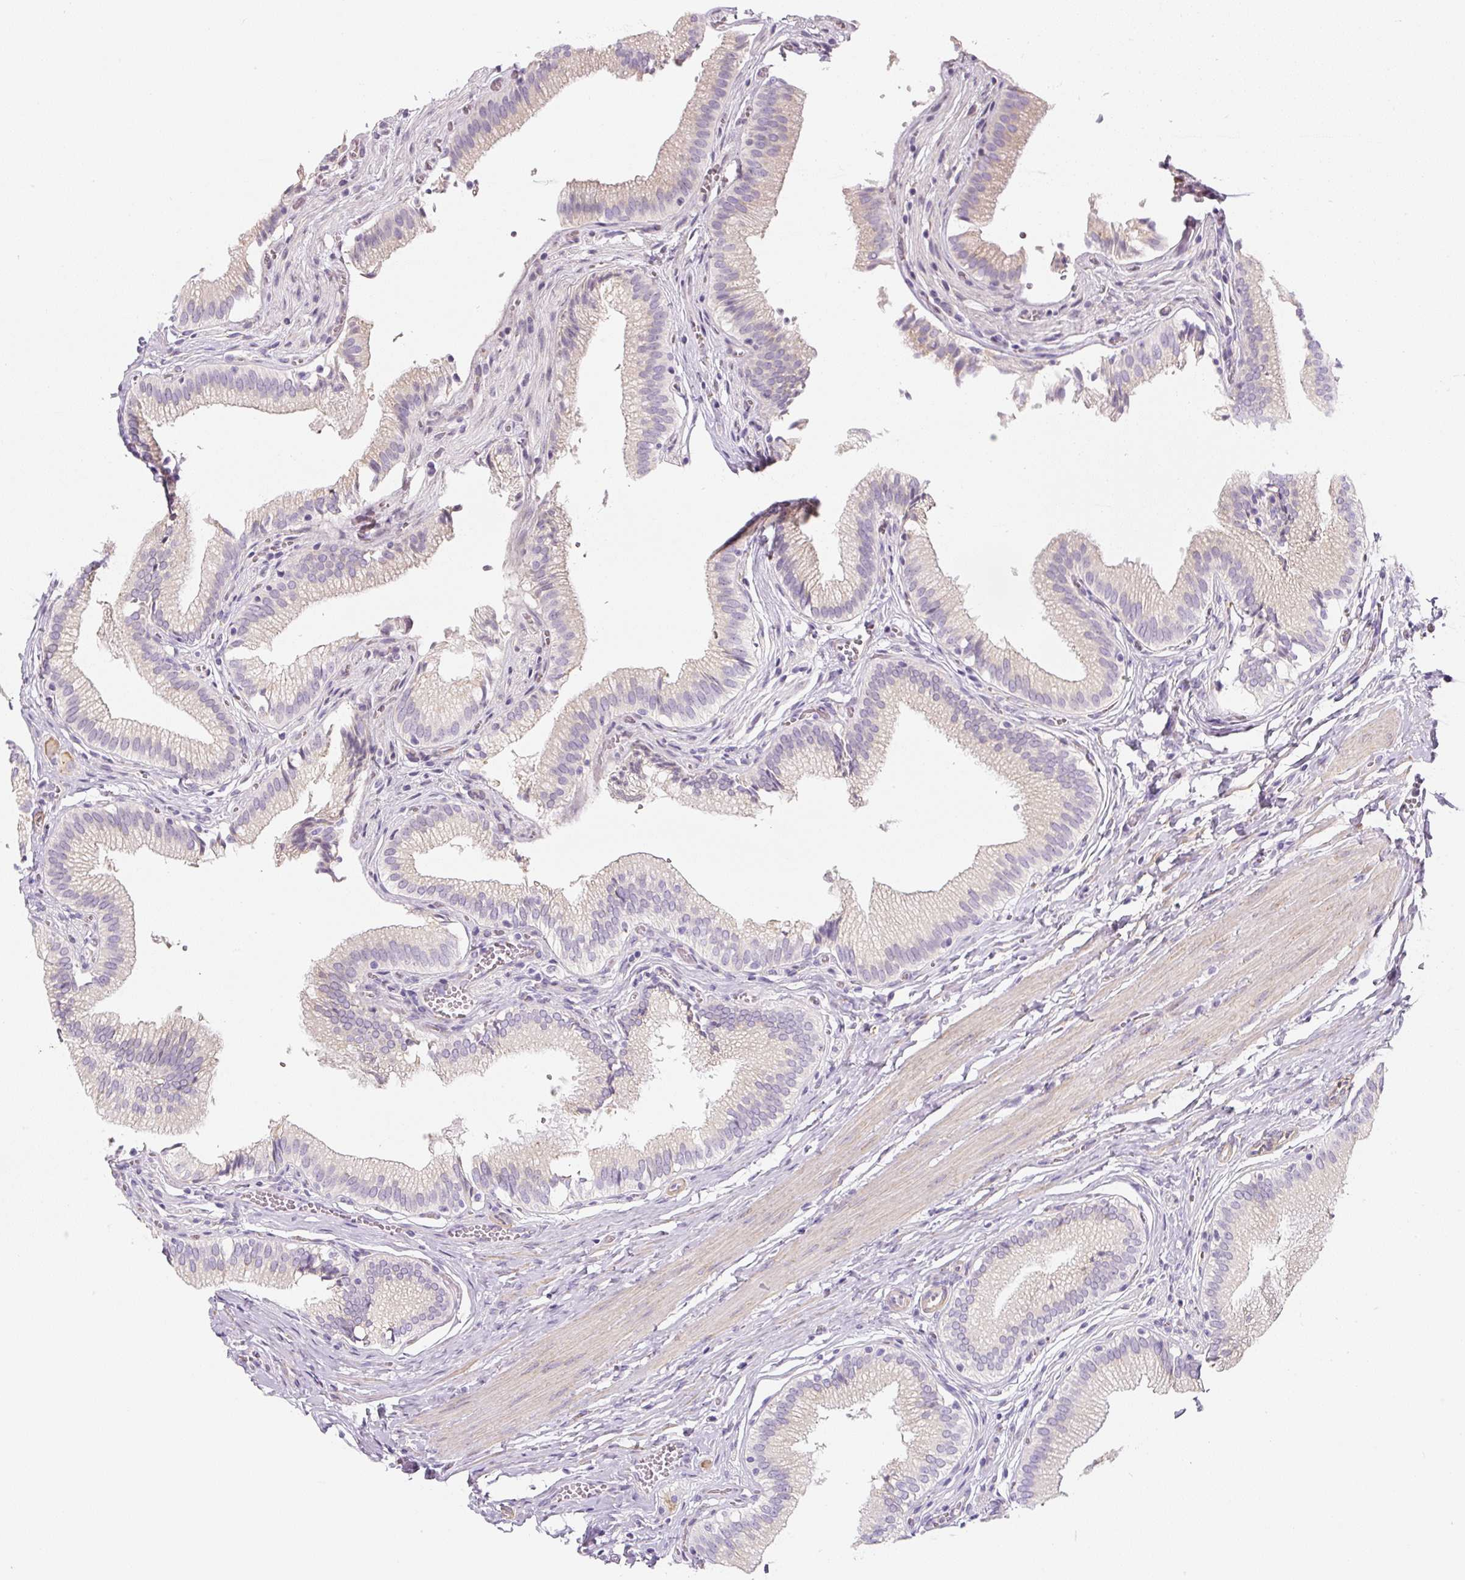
{"staining": {"intensity": "weak", "quantity": "25%-75%", "location": "cytoplasmic/membranous"}, "tissue": "gallbladder", "cell_type": "Glandular cells", "image_type": "normal", "snomed": [{"axis": "morphology", "description": "Normal tissue, NOS"}, {"axis": "topography", "description": "Gallbladder"}, {"axis": "topography", "description": "Peripheral nerve tissue"}], "caption": "Immunohistochemistry (IHC) (DAB) staining of normal gallbladder reveals weak cytoplasmic/membranous protein expression in approximately 25%-75% of glandular cells.", "gene": "PWWP3B", "patient": {"sex": "male", "age": 17}}